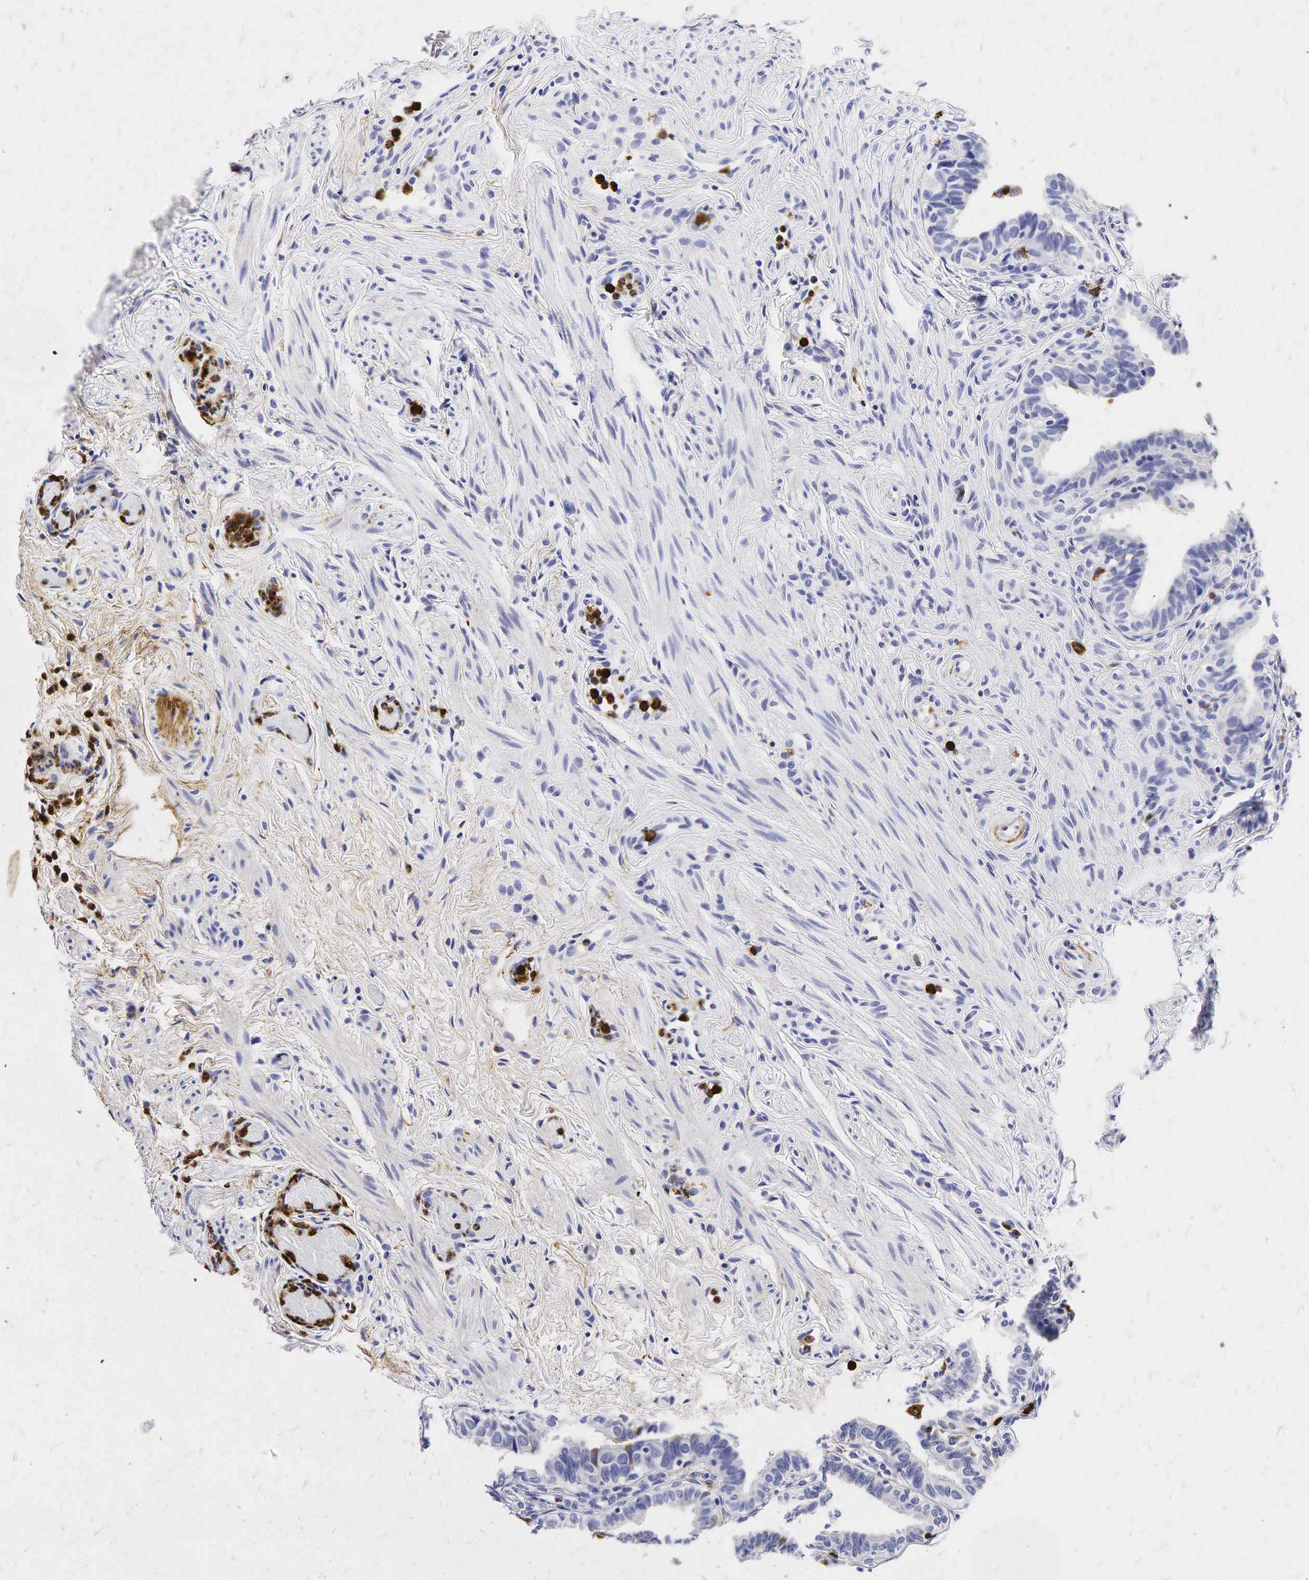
{"staining": {"intensity": "negative", "quantity": "none", "location": "none"}, "tissue": "fallopian tube", "cell_type": "Glandular cells", "image_type": "normal", "snomed": [{"axis": "morphology", "description": "Normal tissue, NOS"}, {"axis": "topography", "description": "Fallopian tube"}], "caption": "Immunohistochemistry (IHC) photomicrograph of normal fallopian tube stained for a protein (brown), which shows no staining in glandular cells.", "gene": "LYZ", "patient": {"sex": "female", "age": 41}}